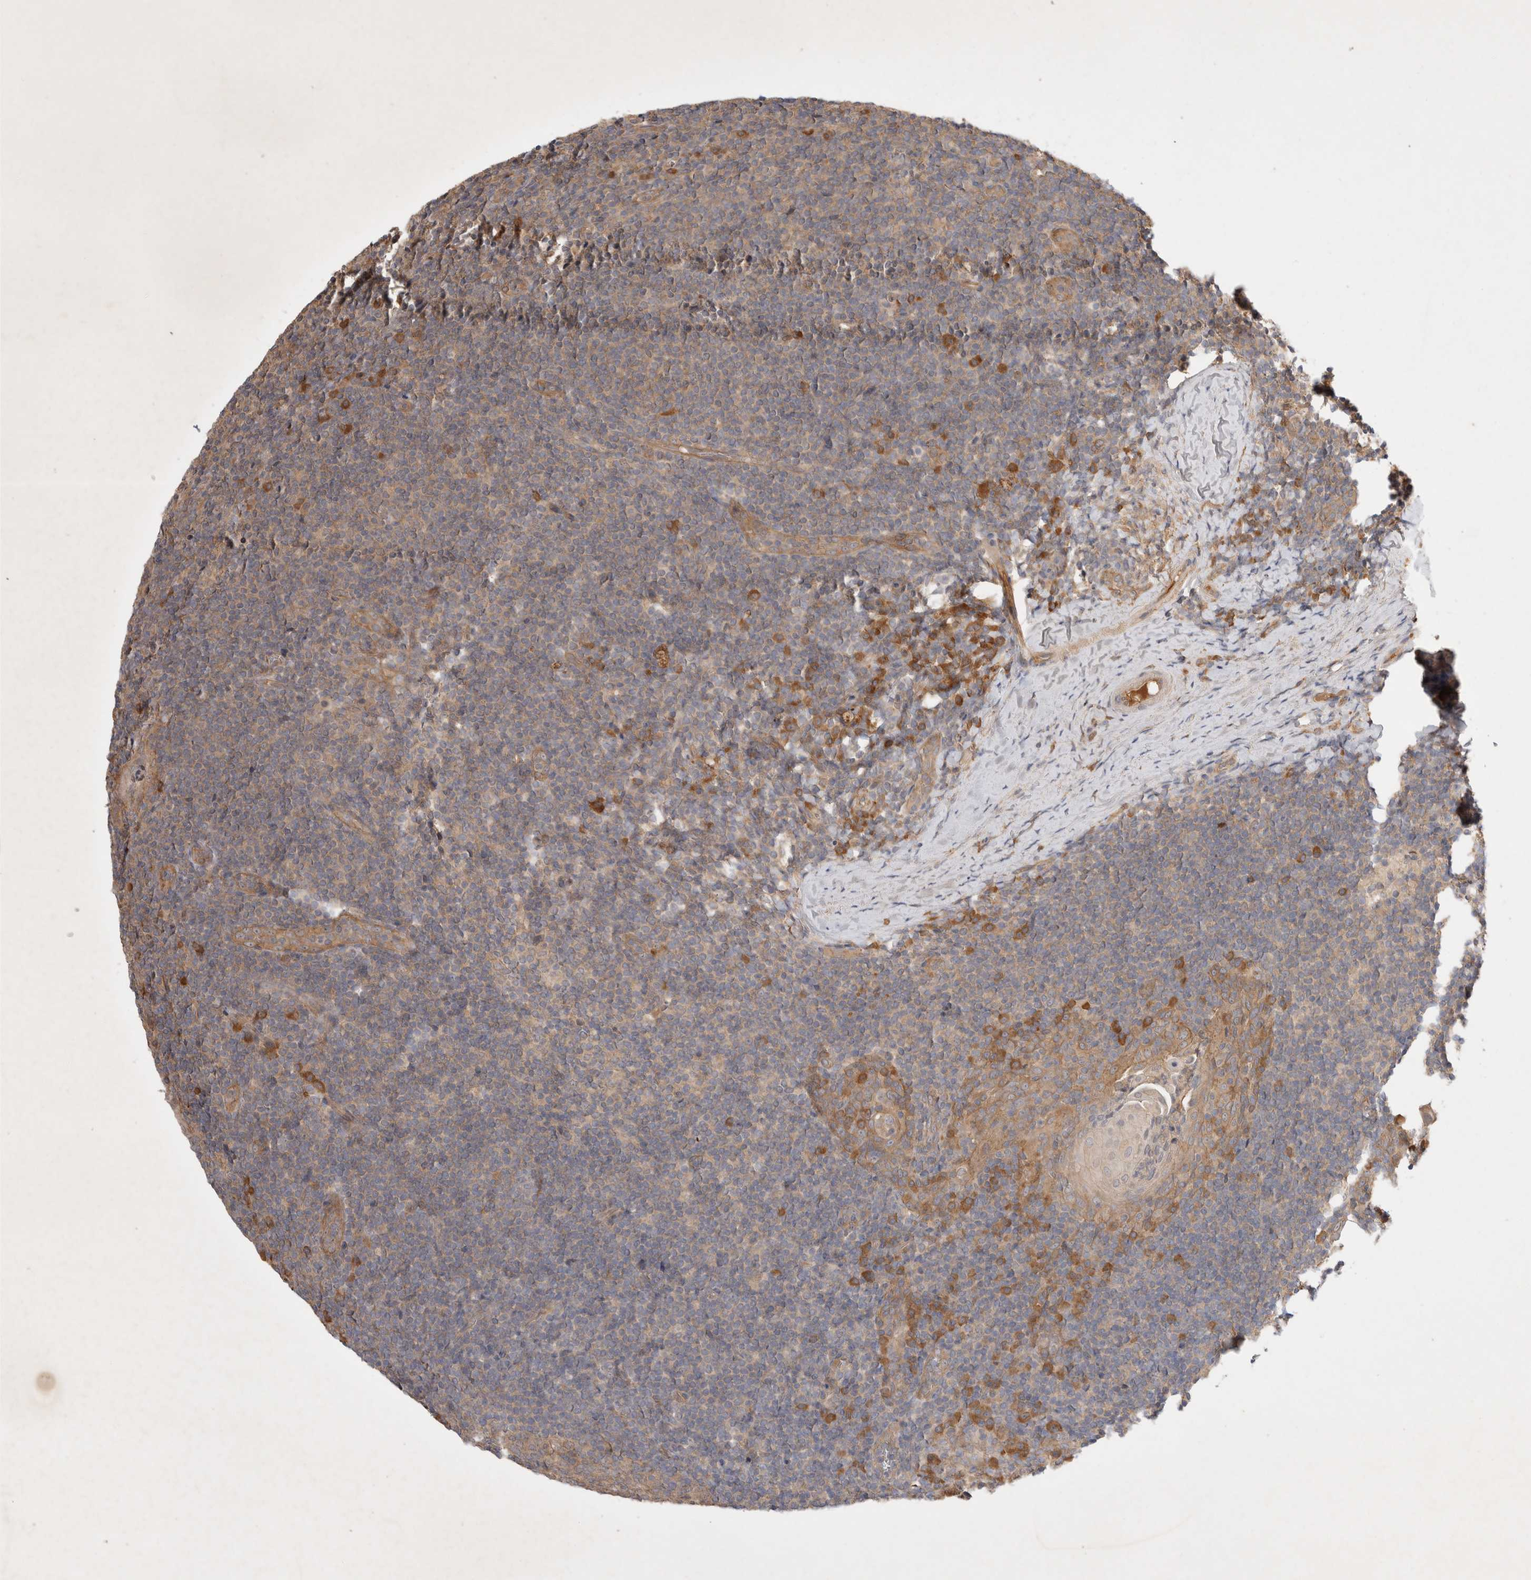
{"staining": {"intensity": "strong", "quantity": "<25%", "location": "cytoplasmic/membranous"}, "tissue": "tonsil", "cell_type": "Germinal center cells", "image_type": "normal", "snomed": [{"axis": "morphology", "description": "Normal tissue, NOS"}, {"axis": "topography", "description": "Tonsil"}], "caption": "Immunohistochemical staining of normal tonsil demonstrates <25% levels of strong cytoplasmic/membranous protein expression in about <25% of germinal center cells.", "gene": "YES1", "patient": {"sex": "male", "age": 37}}